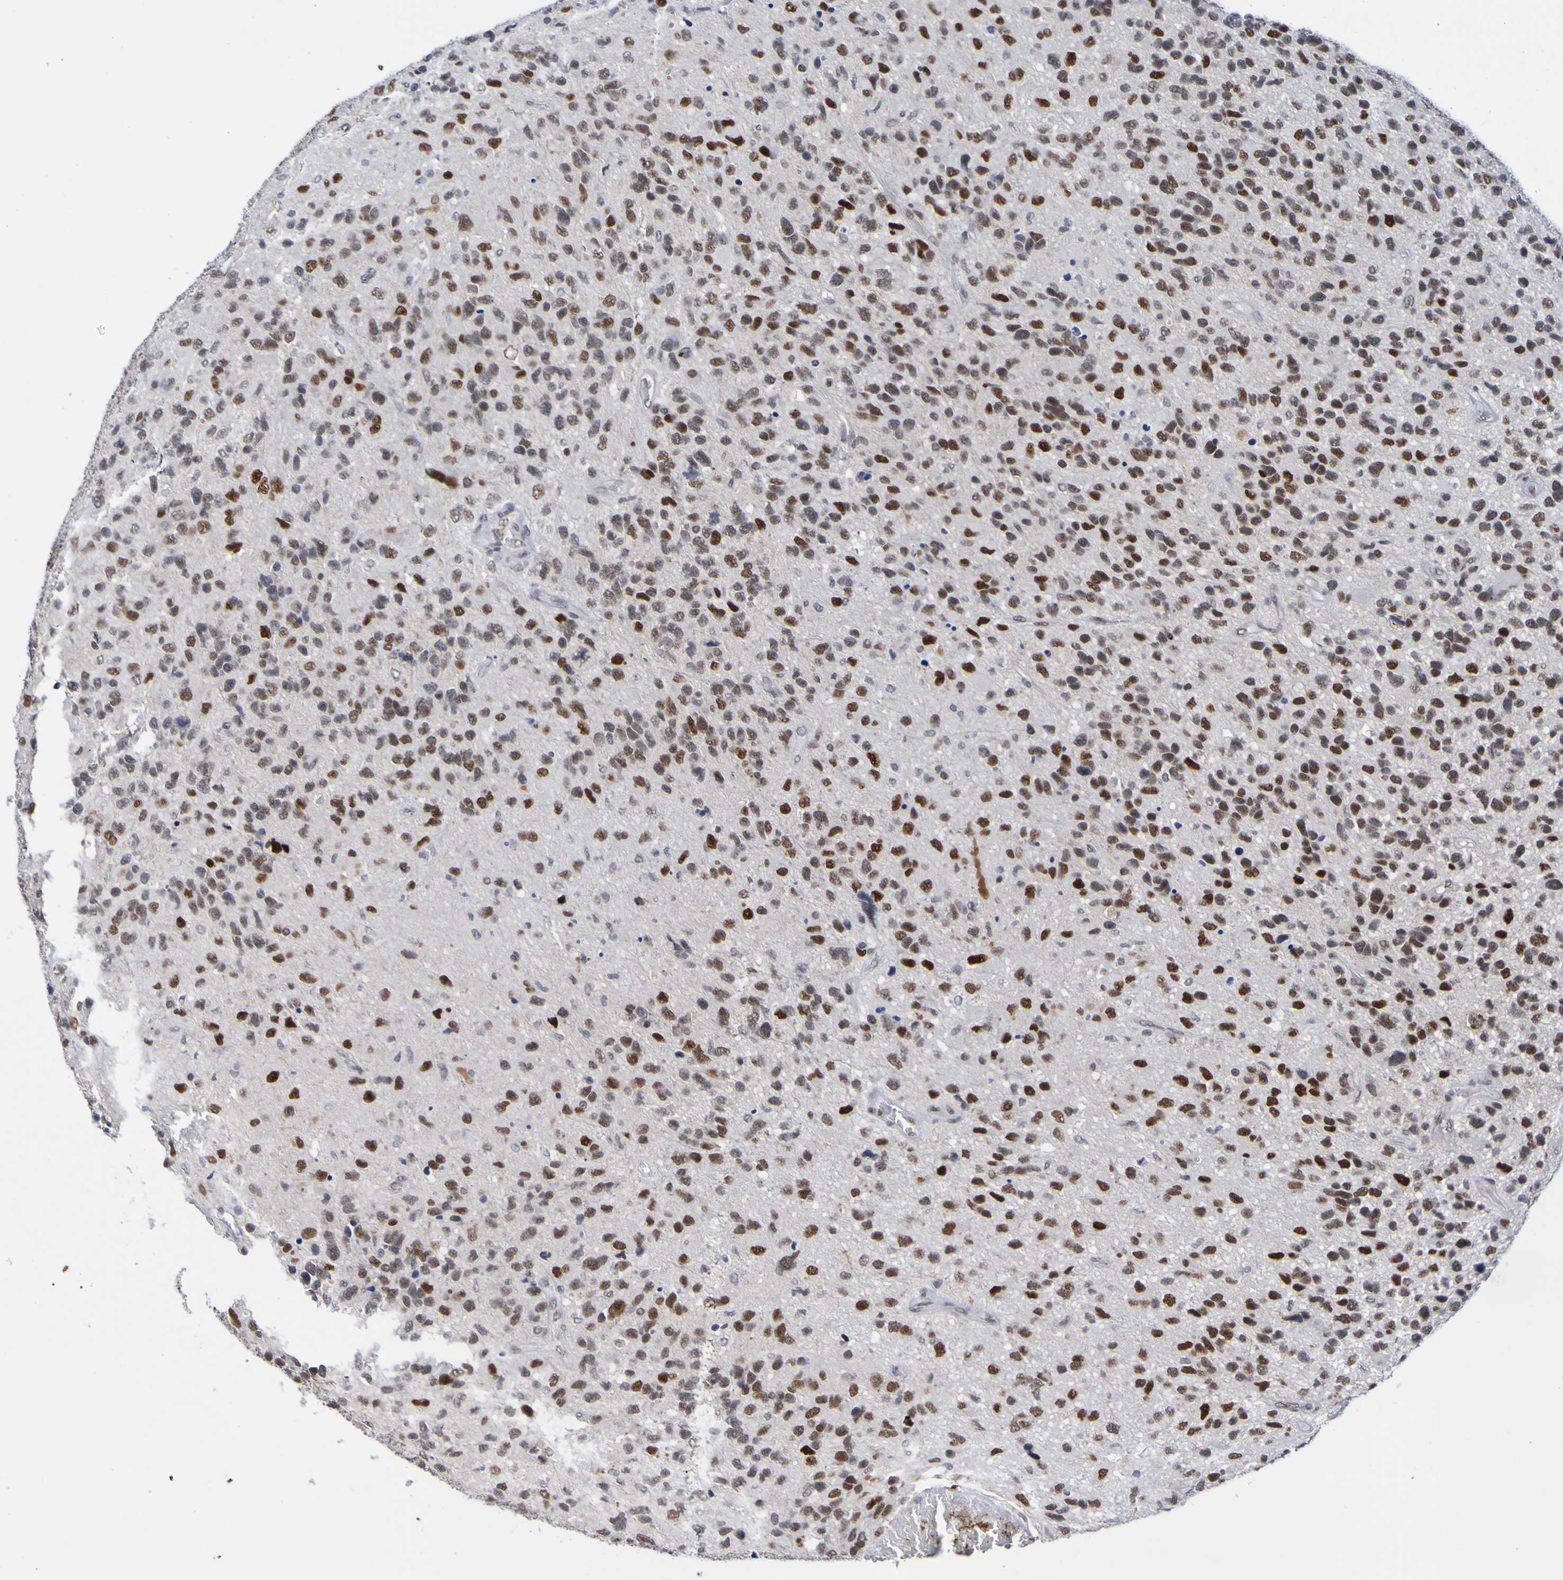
{"staining": {"intensity": "strong", "quantity": "25%-75%", "location": "nuclear"}, "tissue": "glioma", "cell_type": "Tumor cells", "image_type": "cancer", "snomed": [{"axis": "morphology", "description": "Glioma, malignant, High grade"}, {"axis": "topography", "description": "Brain"}], "caption": "Tumor cells demonstrate high levels of strong nuclear positivity in about 25%-75% of cells in human high-grade glioma (malignant).", "gene": "PCGF1", "patient": {"sex": "female", "age": 58}}